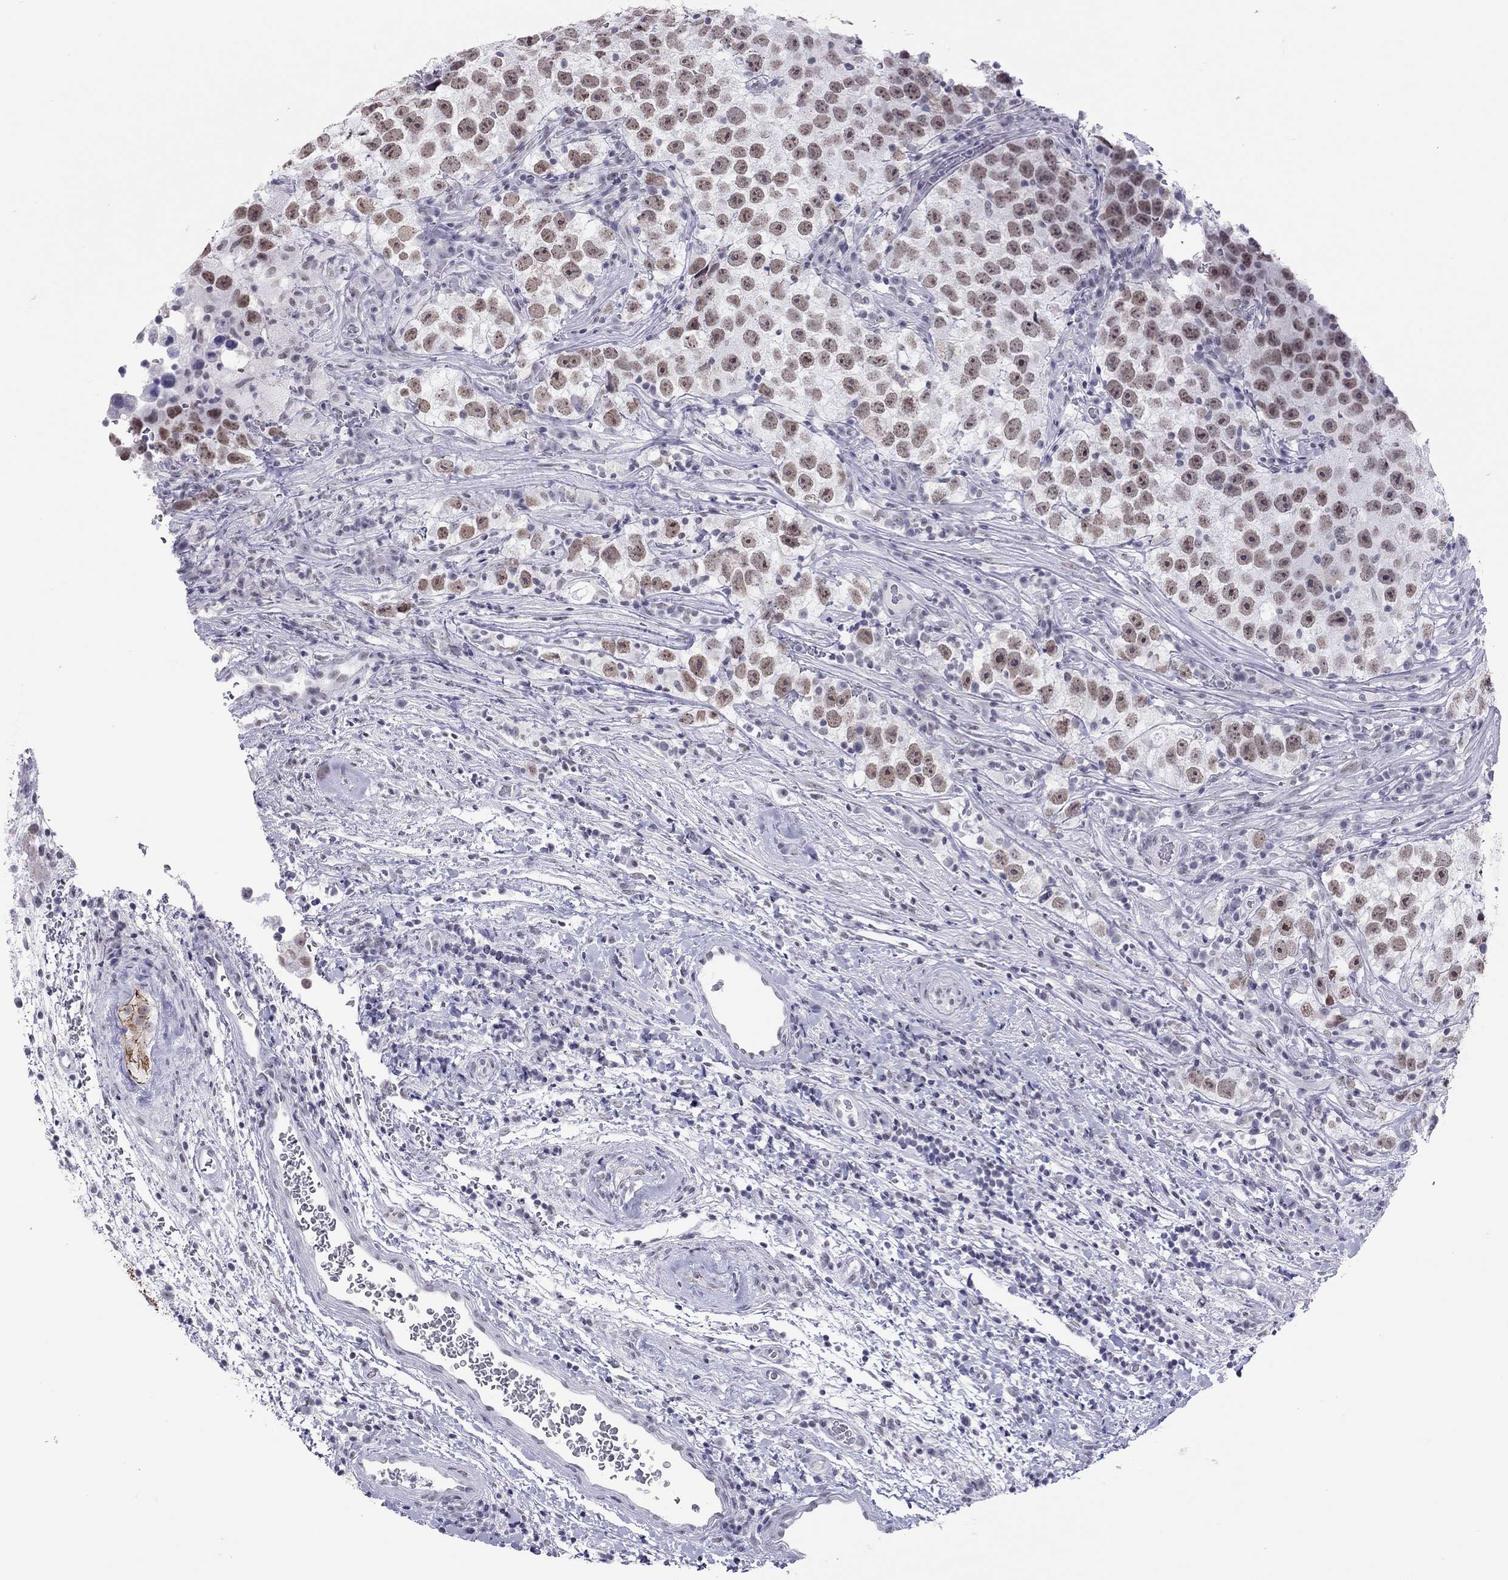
{"staining": {"intensity": "moderate", "quantity": ">75%", "location": "nuclear"}, "tissue": "testis cancer", "cell_type": "Tumor cells", "image_type": "cancer", "snomed": [{"axis": "morphology", "description": "Normal tissue, NOS"}, {"axis": "morphology", "description": "Seminoma, NOS"}, {"axis": "topography", "description": "Testis"}], "caption": "Approximately >75% of tumor cells in human seminoma (testis) show moderate nuclear protein positivity as visualized by brown immunohistochemical staining.", "gene": "JHY", "patient": {"sex": "male", "age": 31}}